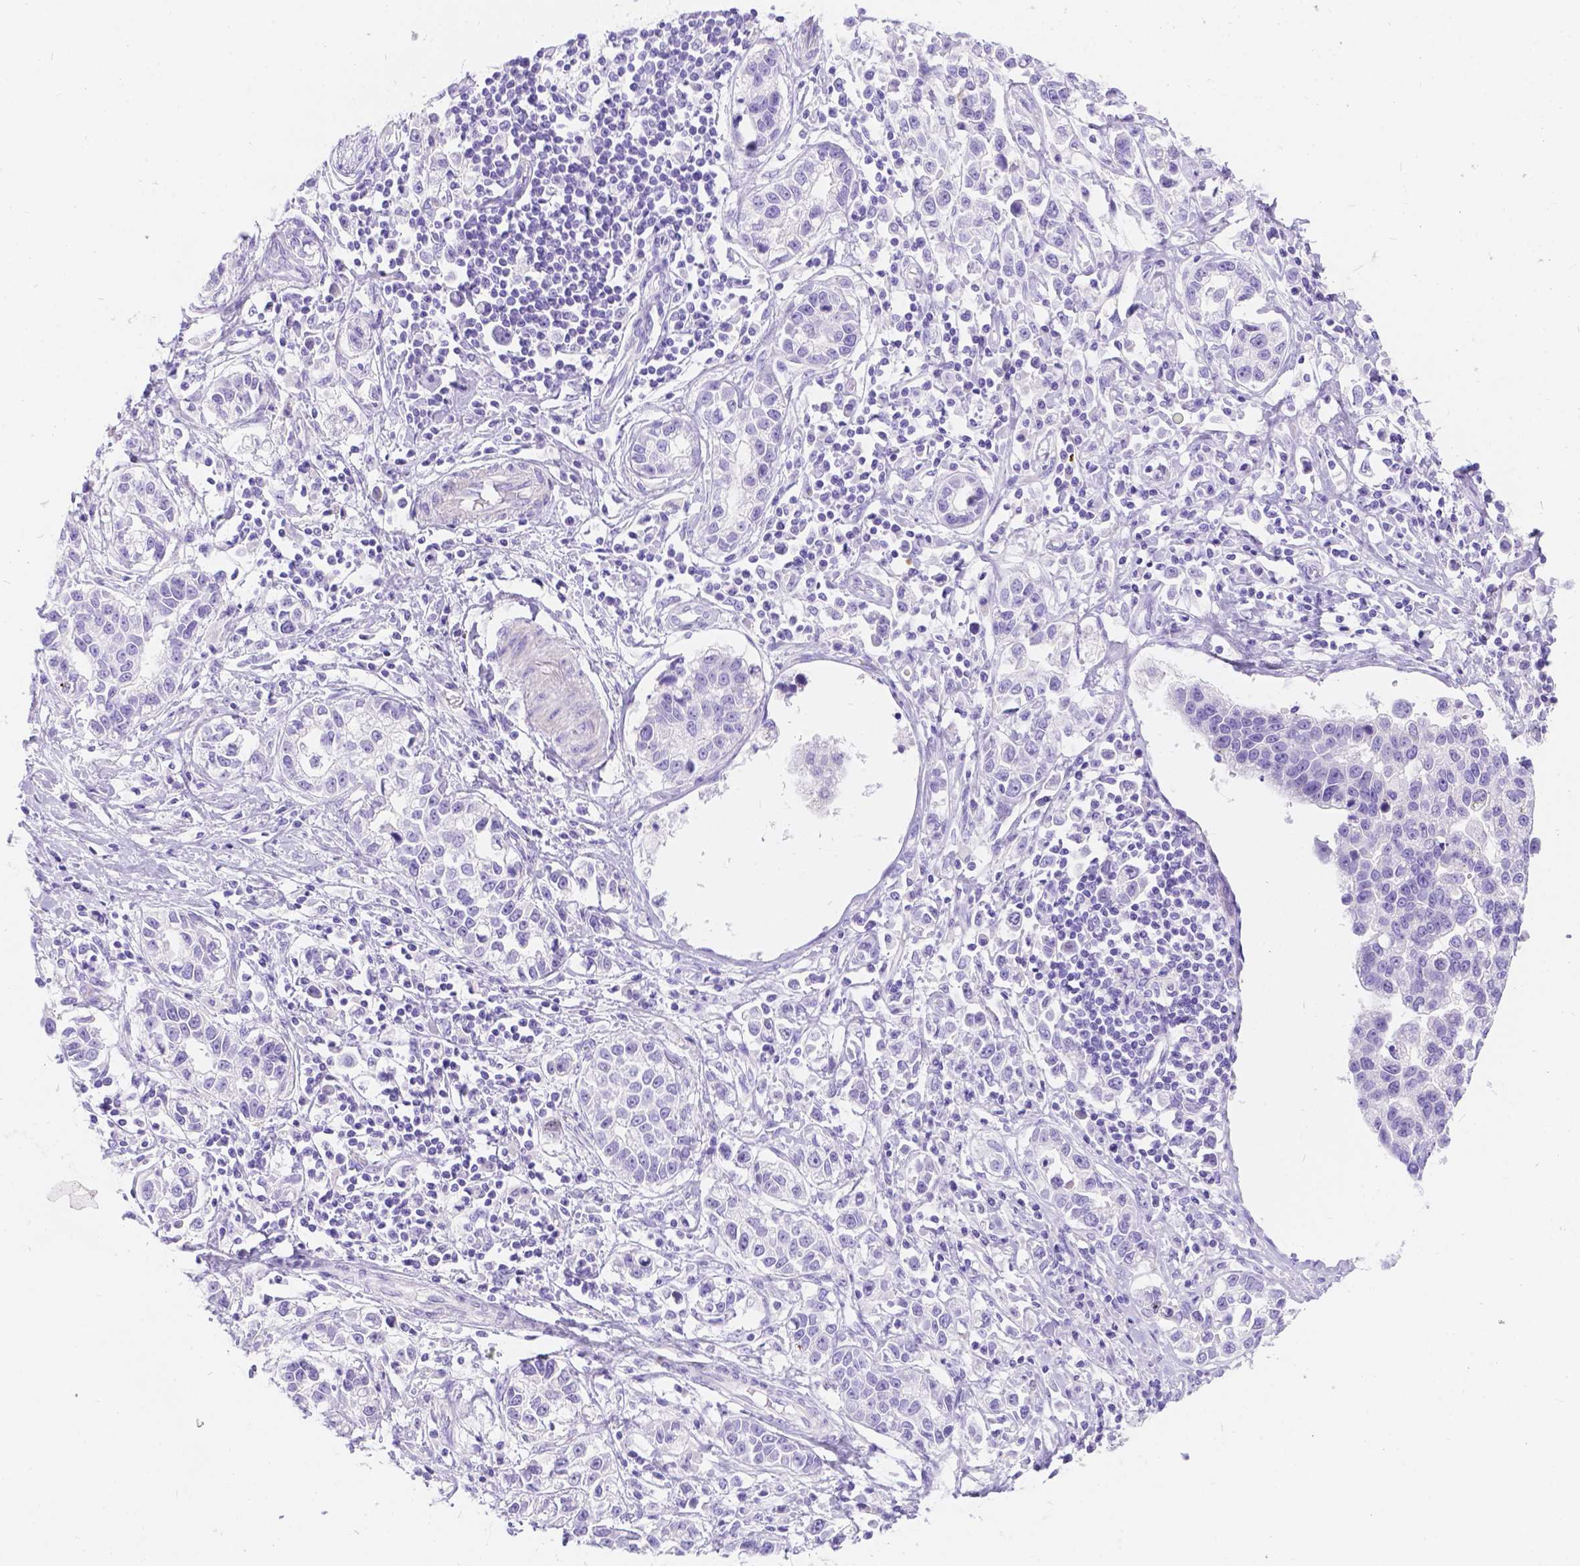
{"staining": {"intensity": "negative", "quantity": "none", "location": "none"}, "tissue": "stomach cancer", "cell_type": "Tumor cells", "image_type": "cancer", "snomed": [{"axis": "morphology", "description": "Adenocarcinoma, NOS"}, {"axis": "topography", "description": "Stomach"}], "caption": "This is an IHC histopathology image of stomach cancer (adenocarcinoma). There is no positivity in tumor cells.", "gene": "KLHL10", "patient": {"sex": "male", "age": 93}}